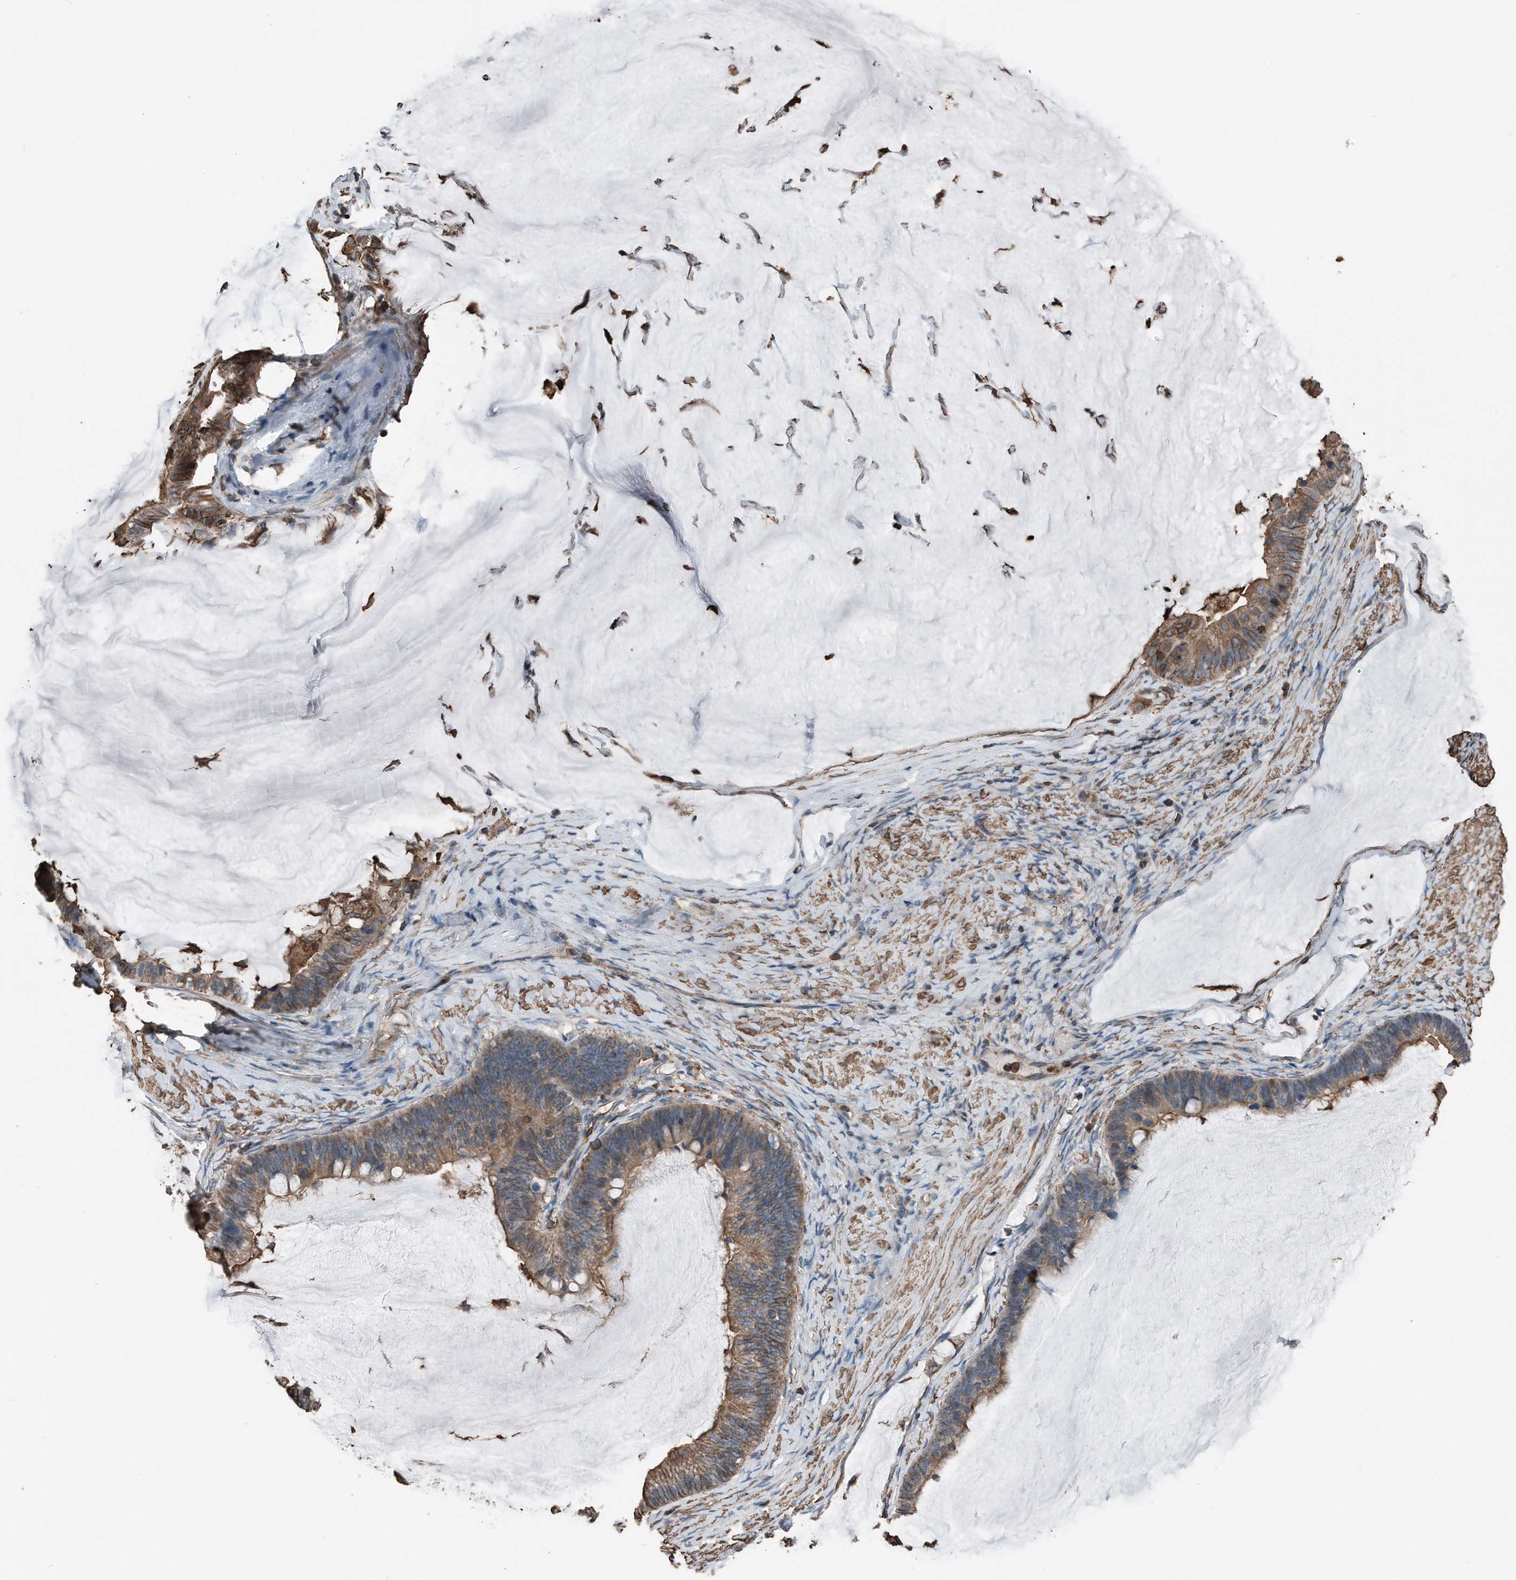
{"staining": {"intensity": "moderate", "quantity": ">75%", "location": "cytoplasmic/membranous"}, "tissue": "ovarian cancer", "cell_type": "Tumor cells", "image_type": "cancer", "snomed": [{"axis": "morphology", "description": "Cystadenocarcinoma, mucinous, NOS"}, {"axis": "topography", "description": "Ovary"}], "caption": "Ovarian cancer stained for a protein (brown) exhibits moderate cytoplasmic/membranous positive staining in about >75% of tumor cells.", "gene": "RSPO3", "patient": {"sex": "female", "age": 61}}